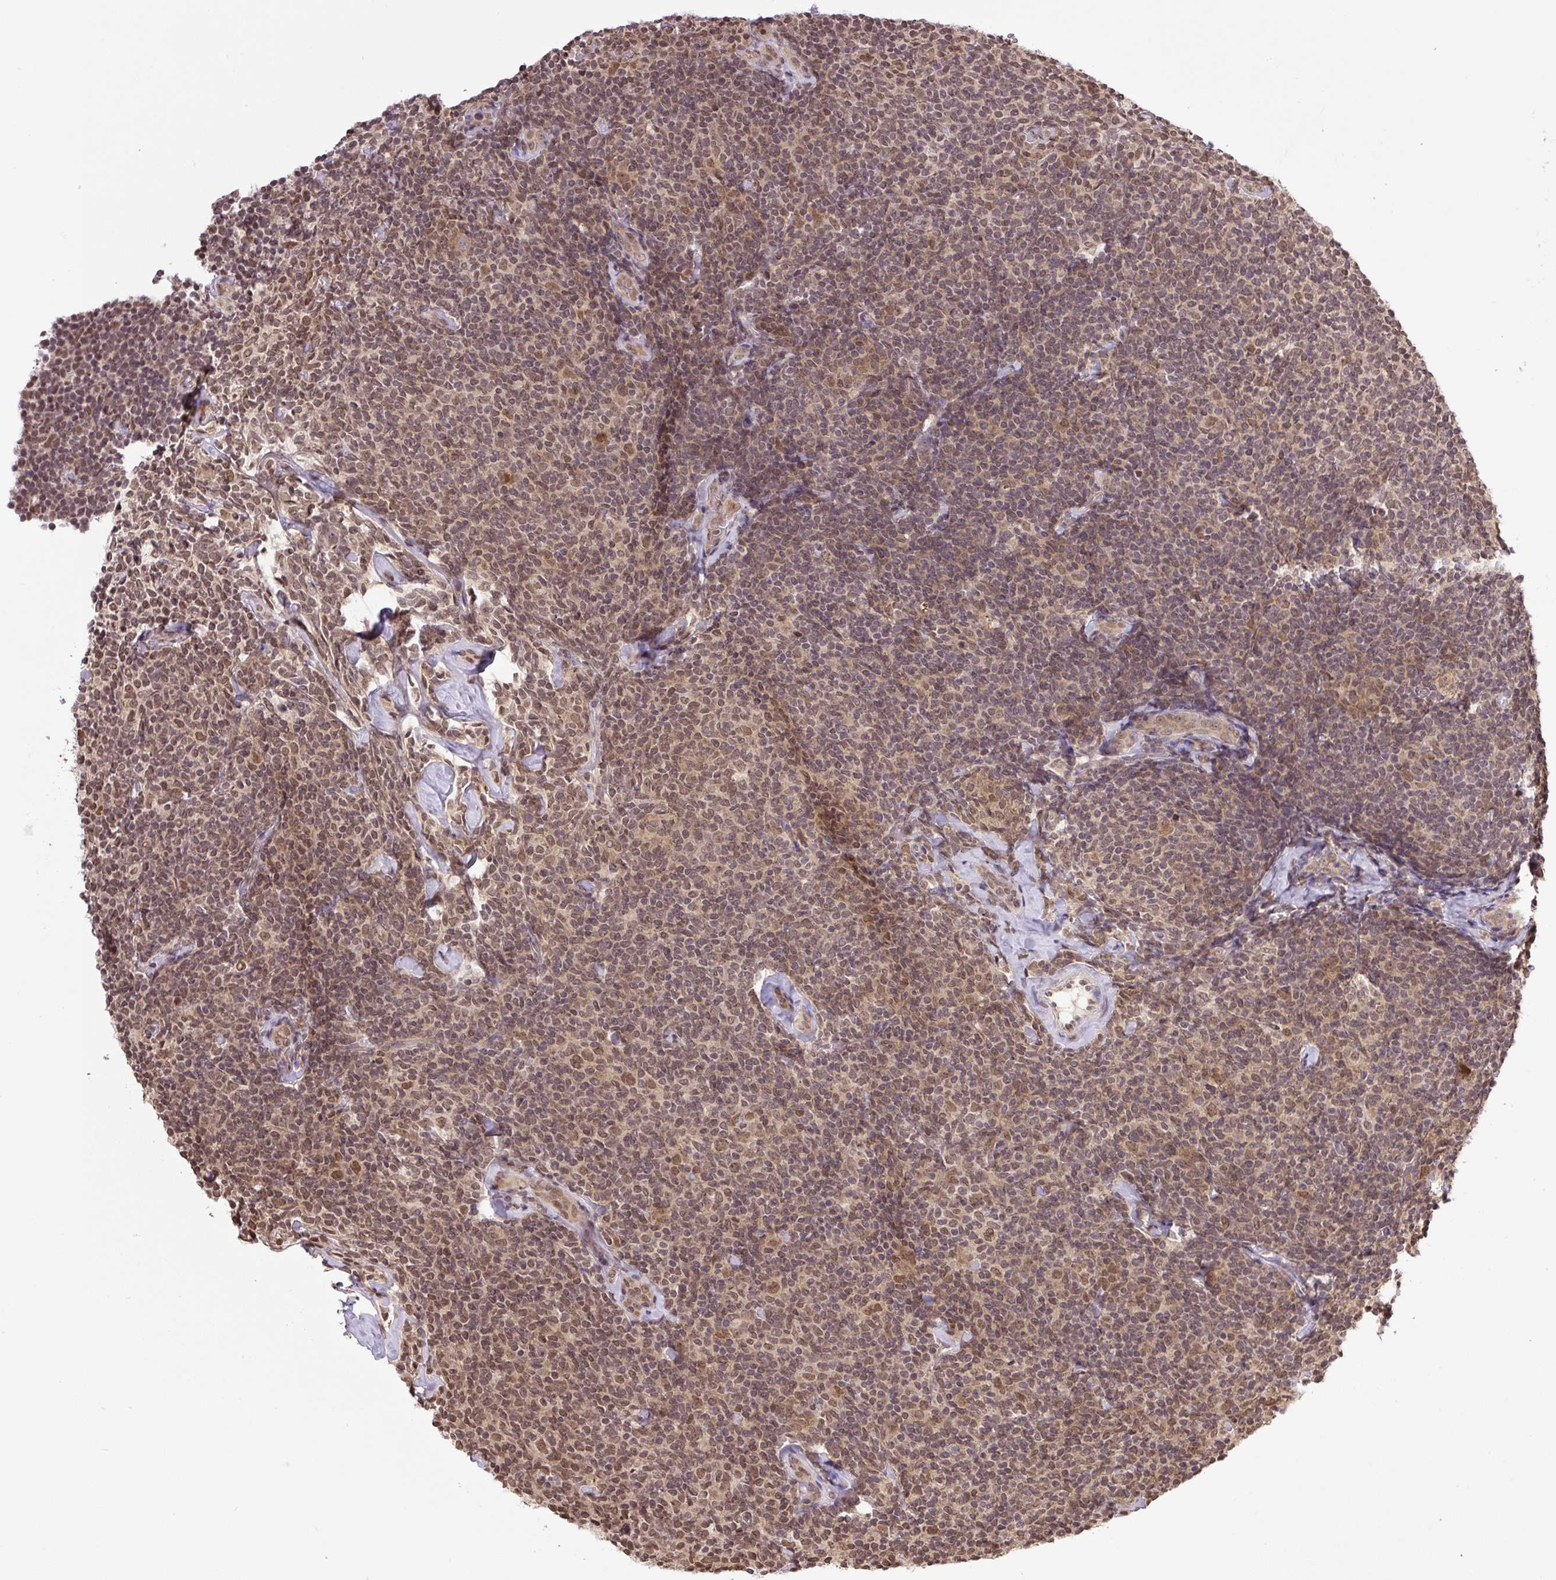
{"staining": {"intensity": "moderate", "quantity": "25%-75%", "location": "nuclear"}, "tissue": "lymphoma", "cell_type": "Tumor cells", "image_type": "cancer", "snomed": [{"axis": "morphology", "description": "Malignant lymphoma, non-Hodgkin's type, Low grade"}, {"axis": "topography", "description": "Lymph node"}], "caption": "Malignant lymphoma, non-Hodgkin's type (low-grade) stained with a protein marker displays moderate staining in tumor cells.", "gene": "SGTA", "patient": {"sex": "female", "age": 56}}